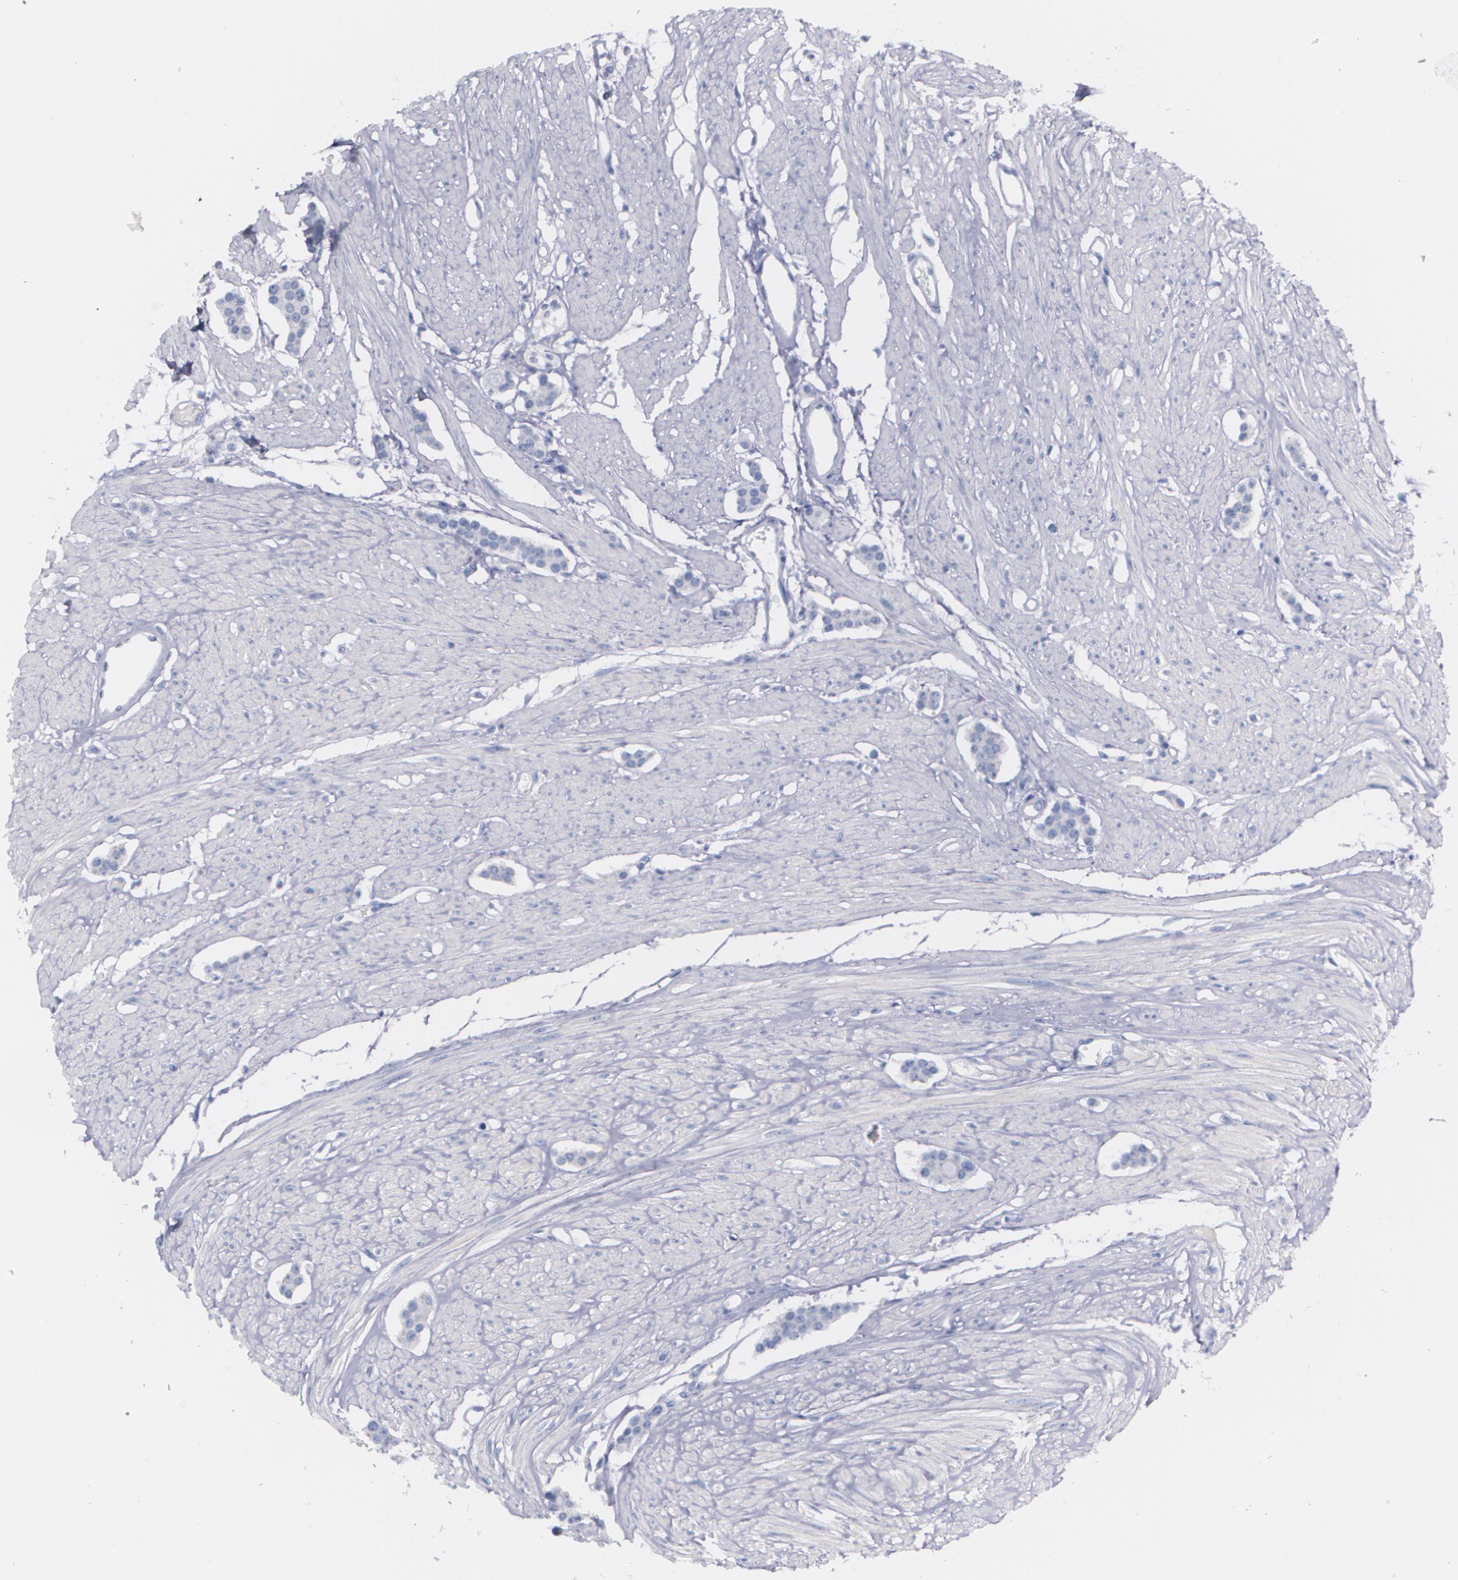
{"staining": {"intensity": "negative", "quantity": "none", "location": "none"}, "tissue": "carcinoid", "cell_type": "Tumor cells", "image_type": "cancer", "snomed": [{"axis": "morphology", "description": "Carcinoid, malignant, NOS"}, {"axis": "topography", "description": "Small intestine"}], "caption": "Tumor cells show no significant protein staining in carcinoid. (DAB immunohistochemistry (IHC) visualized using brightfield microscopy, high magnification).", "gene": "HMMR", "patient": {"sex": "male", "age": 60}}